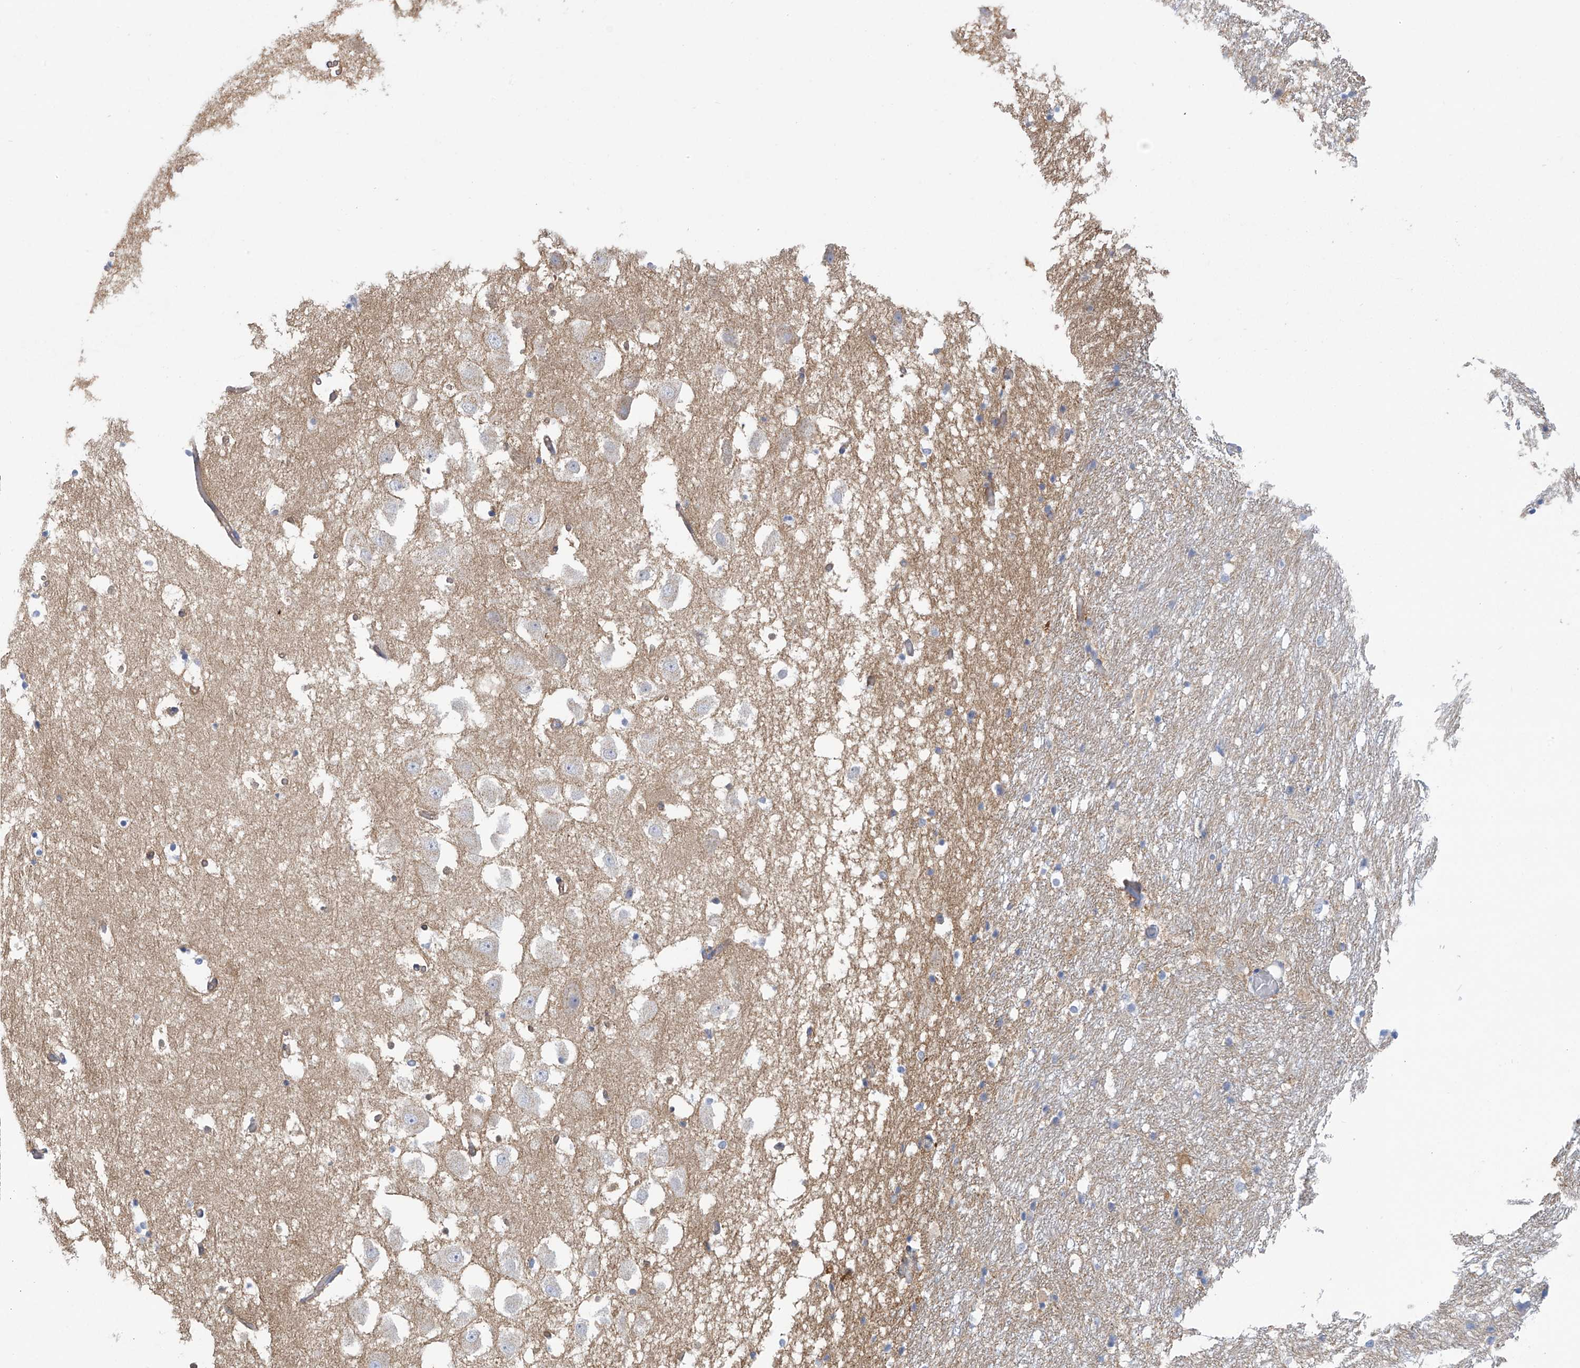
{"staining": {"intensity": "negative", "quantity": "none", "location": "none"}, "tissue": "hippocampus", "cell_type": "Glial cells", "image_type": "normal", "snomed": [{"axis": "morphology", "description": "Normal tissue, NOS"}, {"axis": "topography", "description": "Hippocampus"}], "caption": "An image of hippocampus stained for a protein exhibits no brown staining in glial cells.", "gene": "ABHD13", "patient": {"sex": "female", "age": 52}}